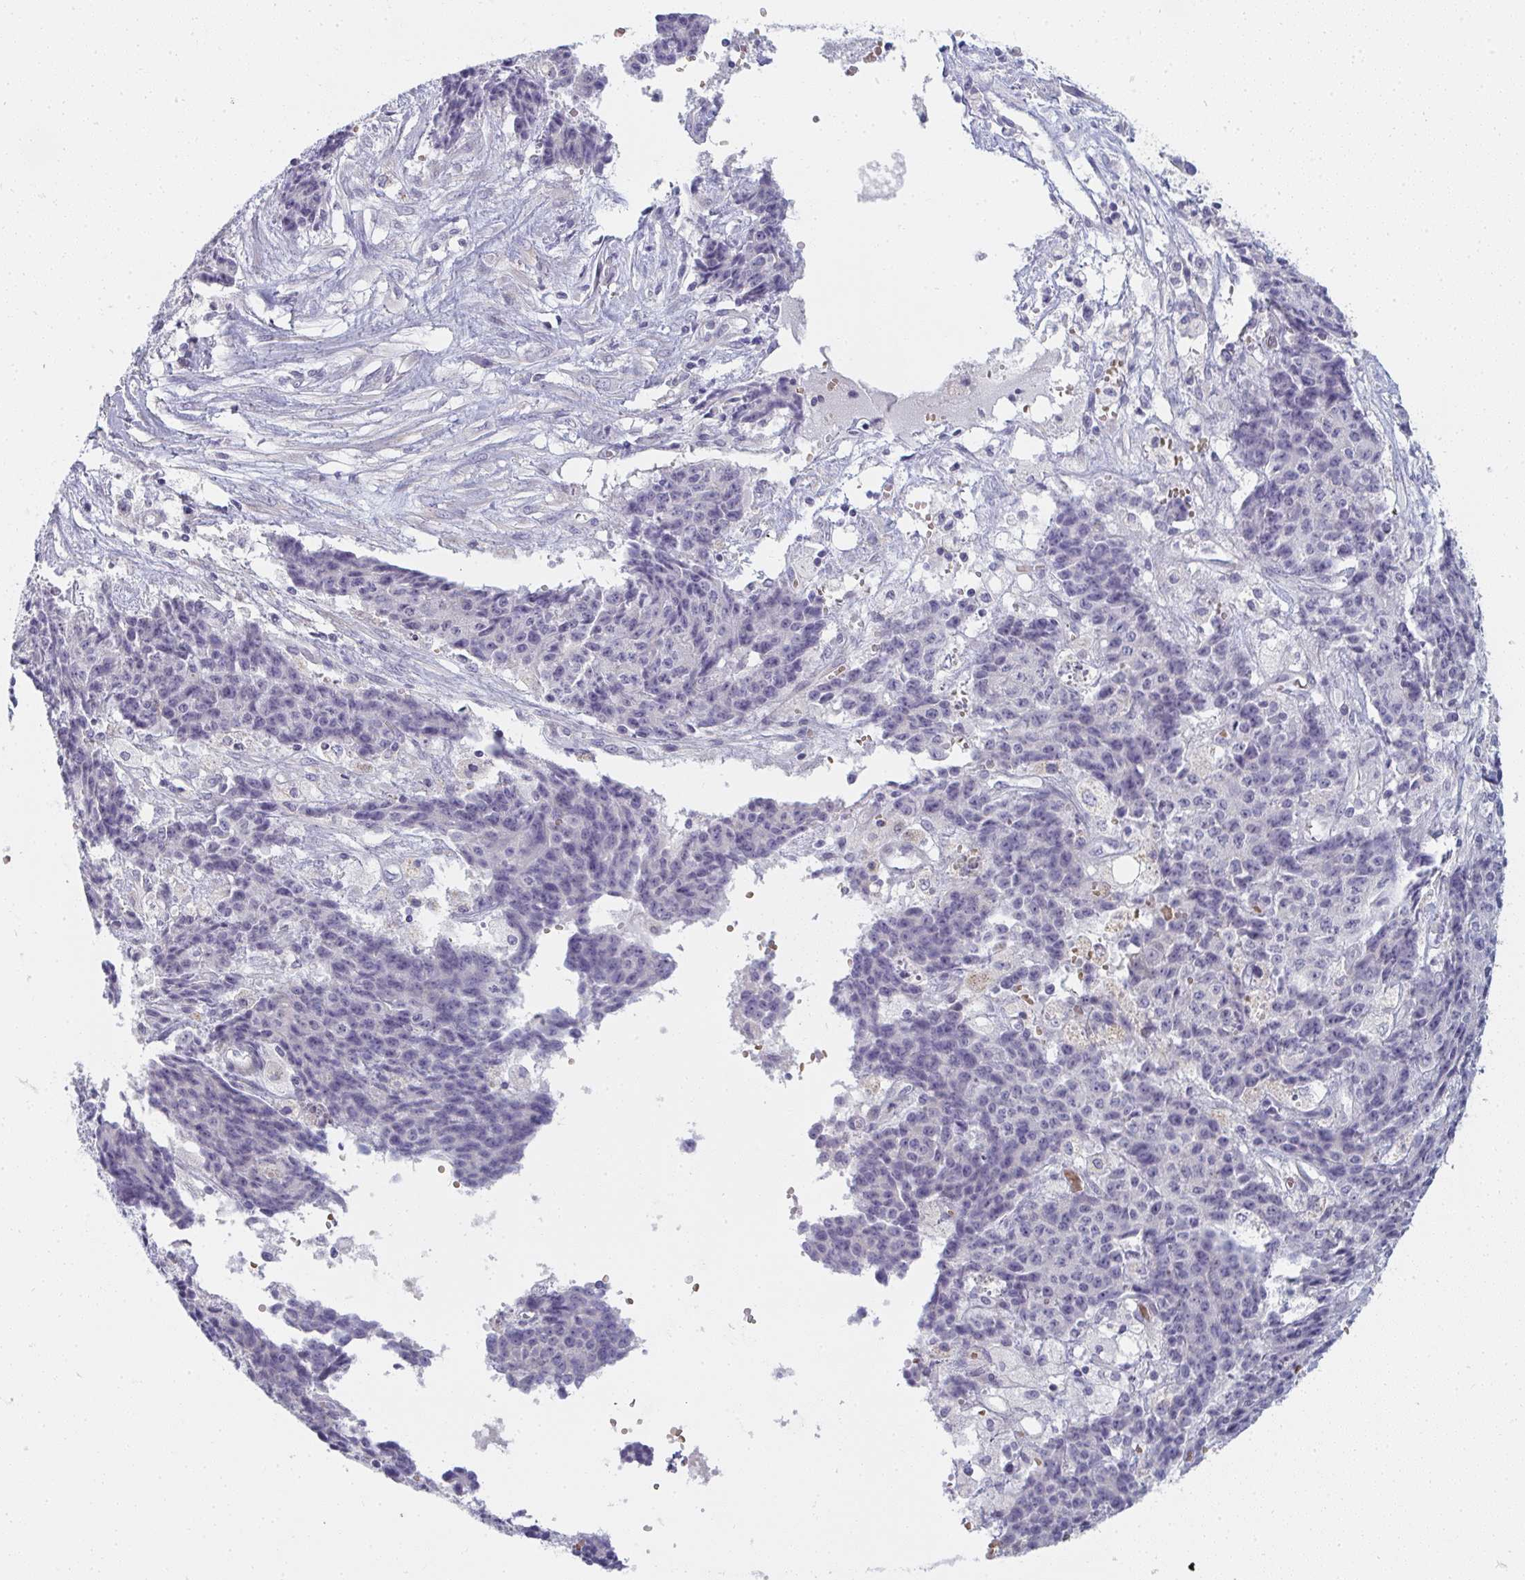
{"staining": {"intensity": "negative", "quantity": "none", "location": "none"}, "tissue": "ovarian cancer", "cell_type": "Tumor cells", "image_type": "cancer", "snomed": [{"axis": "morphology", "description": "Carcinoma, endometroid"}, {"axis": "topography", "description": "Ovary"}], "caption": "Immunohistochemistry (IHC) histopathology image of neoplastic tissue: endometroid carcinoma (ovarian) stained with DAB (3,3'-diaminobenzidine) demonstrates no significant protein expression in tumor cells. (DAB (3,3'-diaminobenzidine) IHC with hematoxylin counter stain).", "gene": "SHB", "patient": {"sex": "female", "age": 42}}